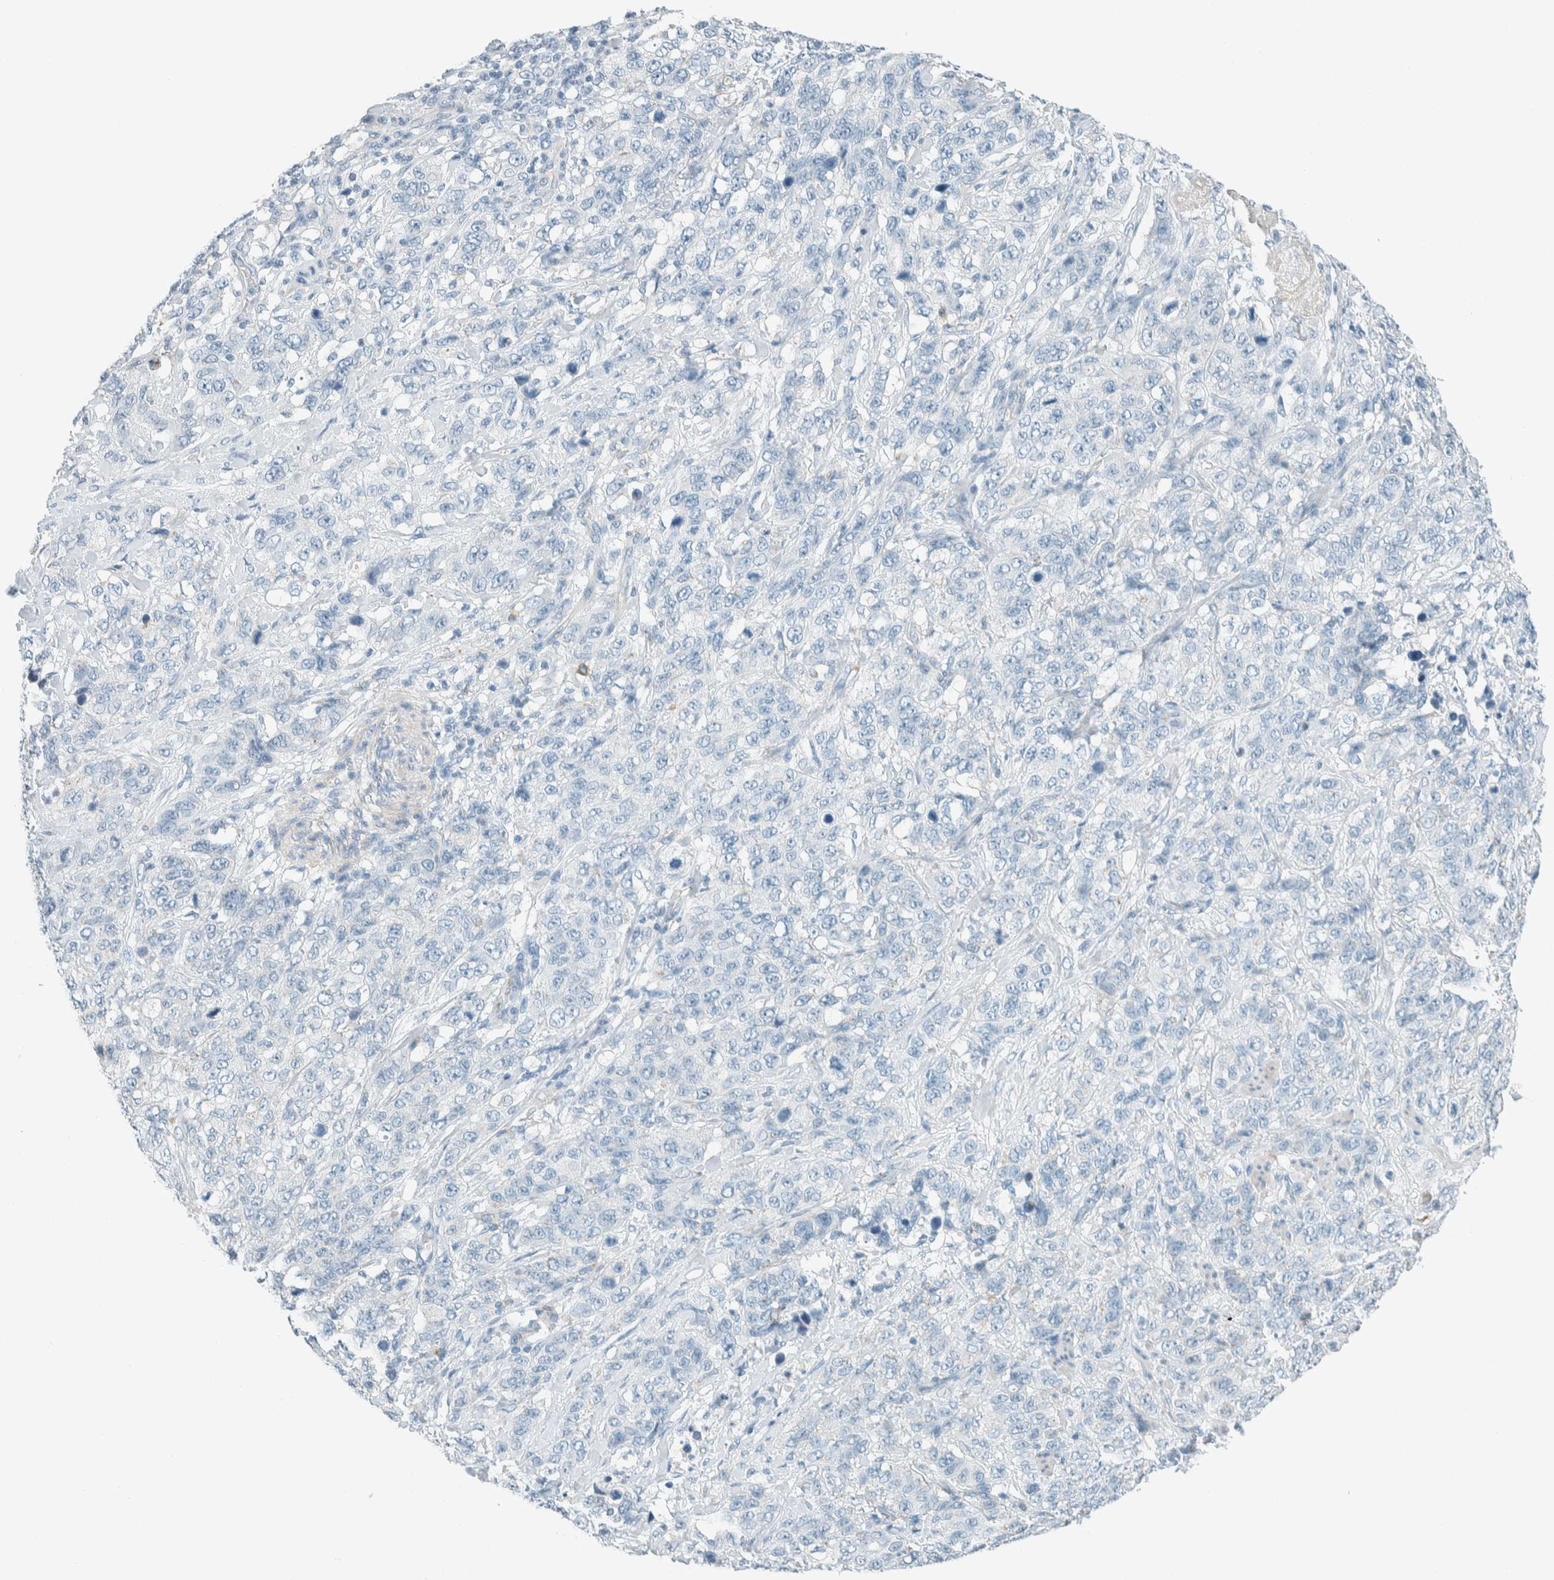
{"staining": {"intensity": "negative", "quantity": "none", "location": "none"}, "tissue": "stomach cancer", "cell_type": "Tumor cells", "image_type": "cancer", "snomed": [{"axis": "morphology", "description": "Adenocarcinoma, NOS"}, {"axis": "topography", "description": "Stomach"}], "caption": "This is an IHC histopathology image of stomach cancer. There is no staining in tumor cells.", "gene": "SLFN12", "patient": {"sex": "male", "age": 48}}